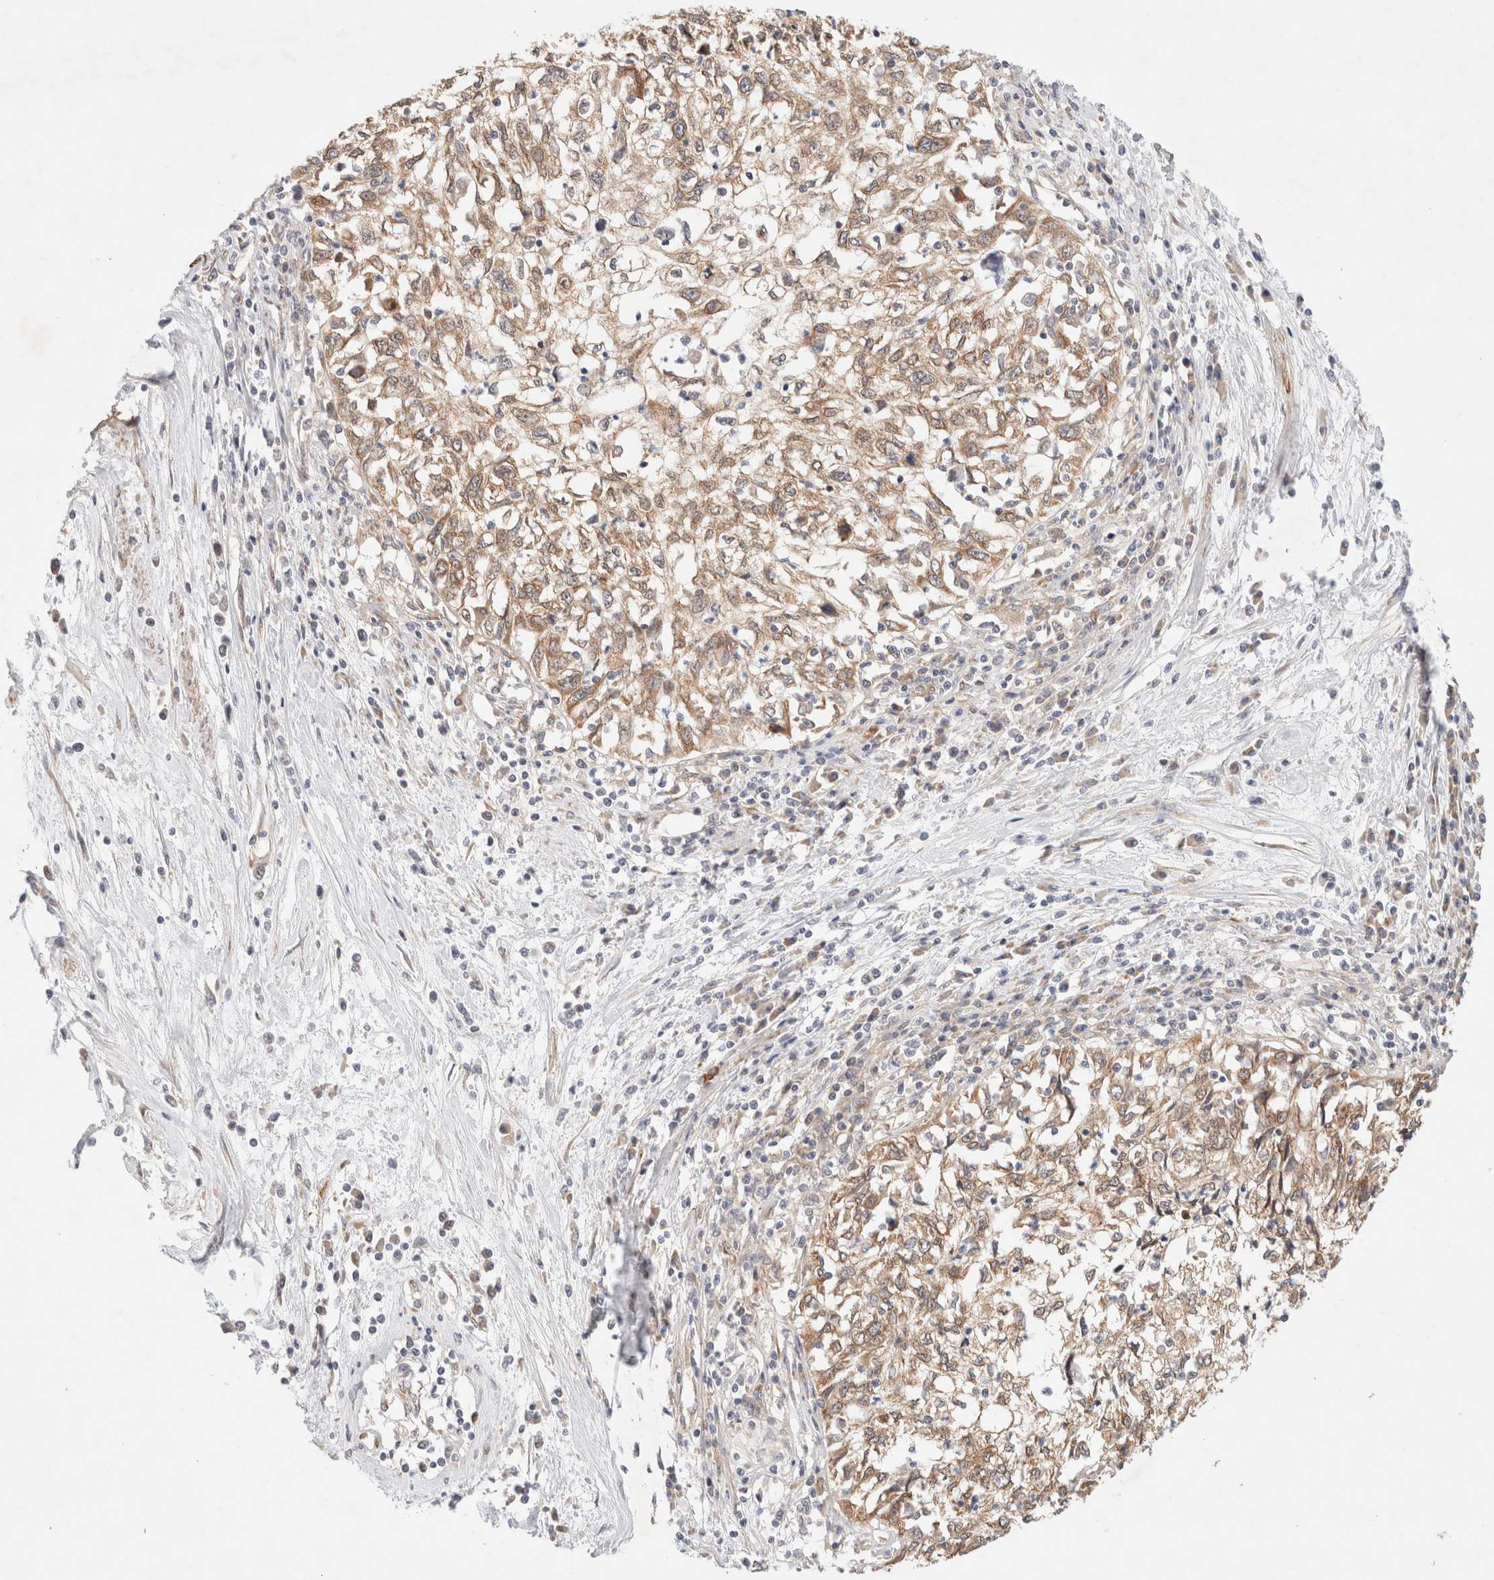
{"staining": {"intensity": "moderate", "quantity": ">75%", "location": "cytoplasmic/membranous"}, "tissue": "cervical cancer", "cell_type": "Tumor cells", "image_type": "cancer", "snomed": [{"axis": "morphology", "description": "Squamous cell carcinoma, NOS"}, {"axis": "topography", "description": "Cervix"}], "caption": "Squamous cell carcinoma (cervical) was stained to show a protein in brown. There is medium levels of moderate cytoplasmic/membranous expression in approximately >75% of tumor cells. (Brightfield microscopy of DAB IHC at high magnification).", "gene": "RRP15", "patient": {"sex": "female", "age": 57}}